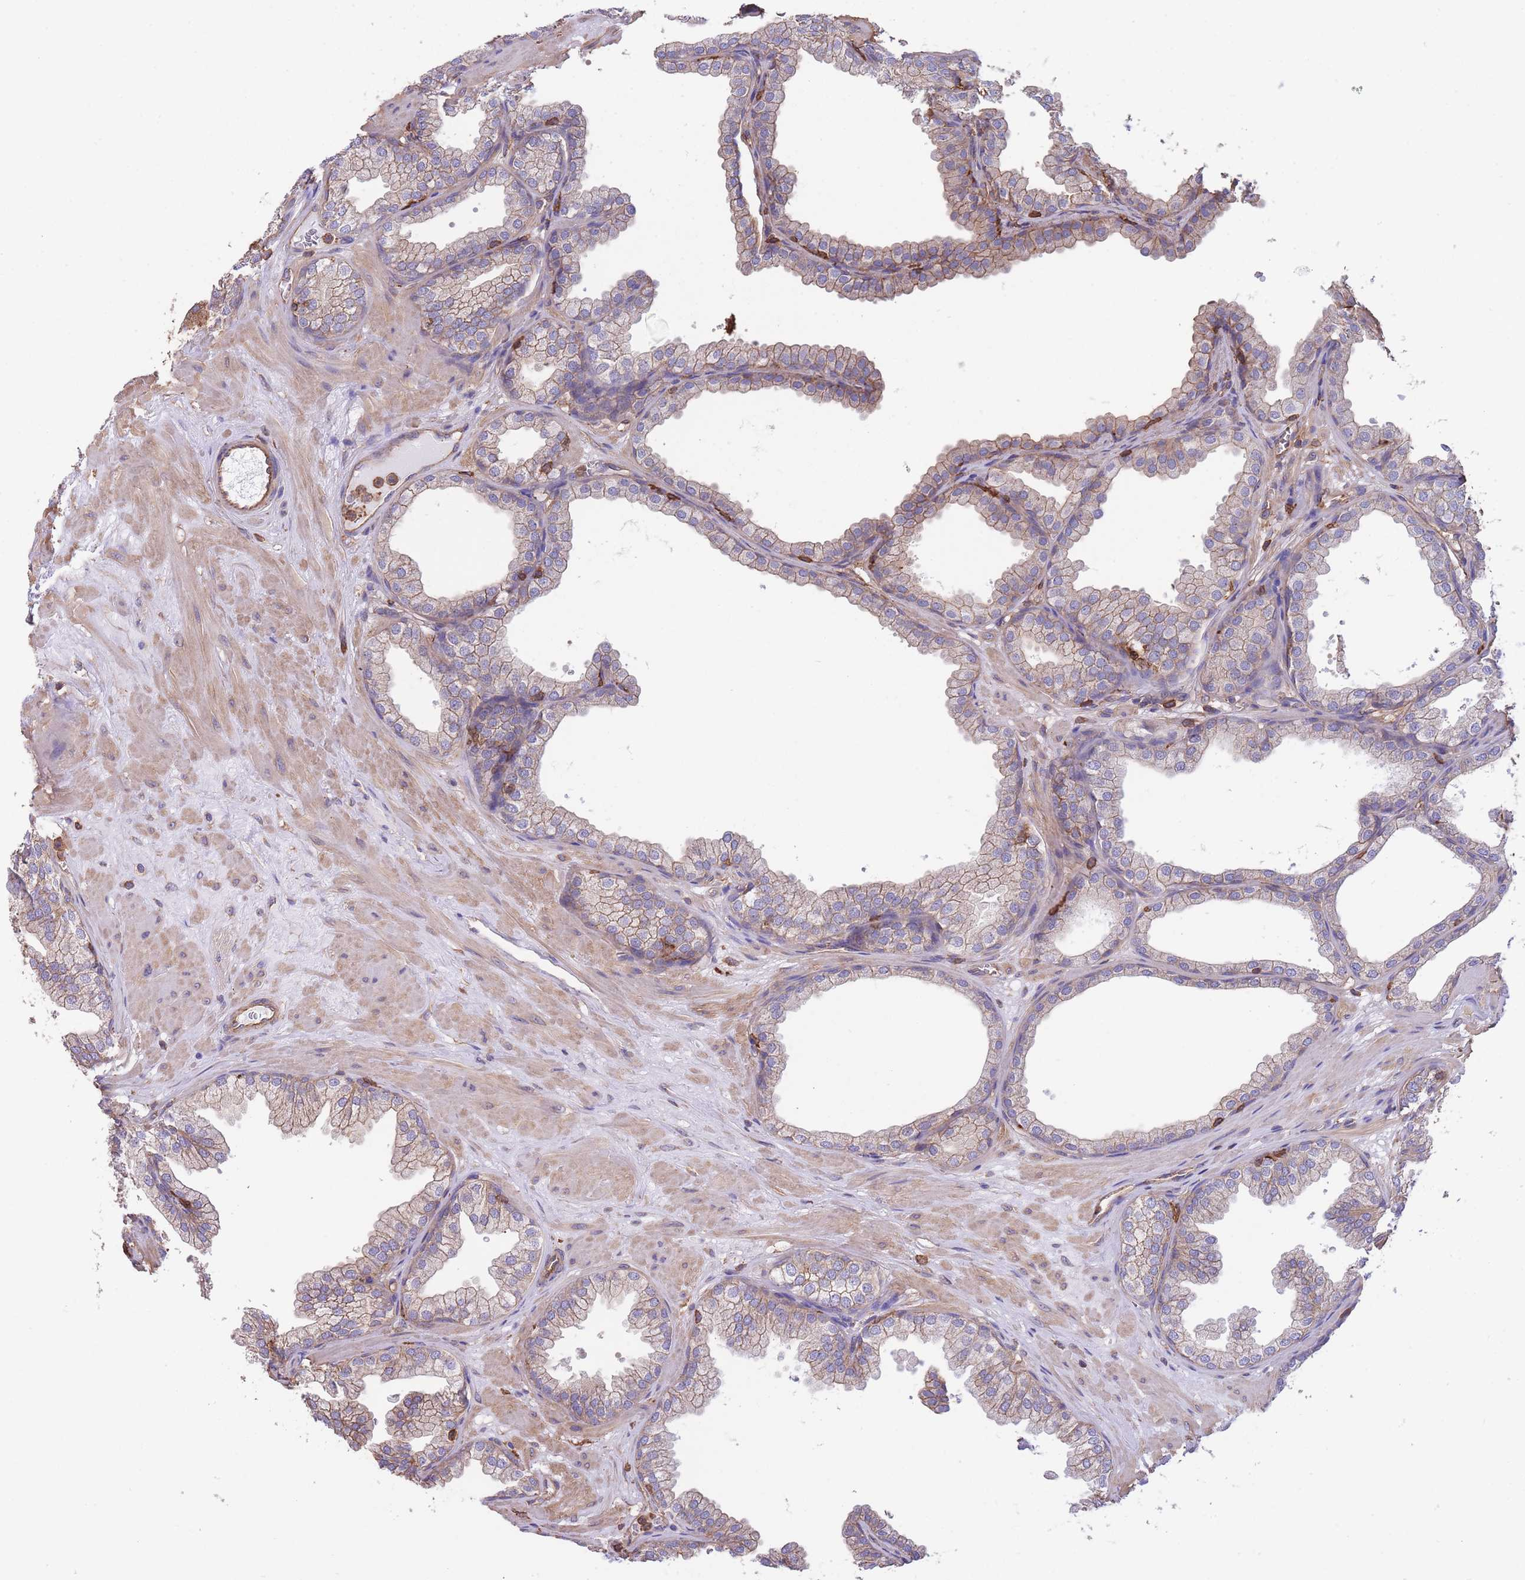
{"staining": {"intensity": "moderate", "quantity": "25%-75%", "location": "cytoplasmic/membranous"}, "tissue": "prostate", "cell_type": "Glandular cells", "image_type": "normal", "snomed": [{"axis": "morphology", "description": "Normal tissue, NOS"}, {"axis": "topography", "description": "Prostate"}], "caption": "Protein analysis of normal prostate displays moderate cytoplasmic/membranous expression in about 25%-75% of glandular cells. The staining is performed using DAB brown chromogen to label protein expression. The nuclei are counter-stained blue using hematoxylin.", "gene": "LRRN4CL", "patient": {"sex": "male", "age": 37}}